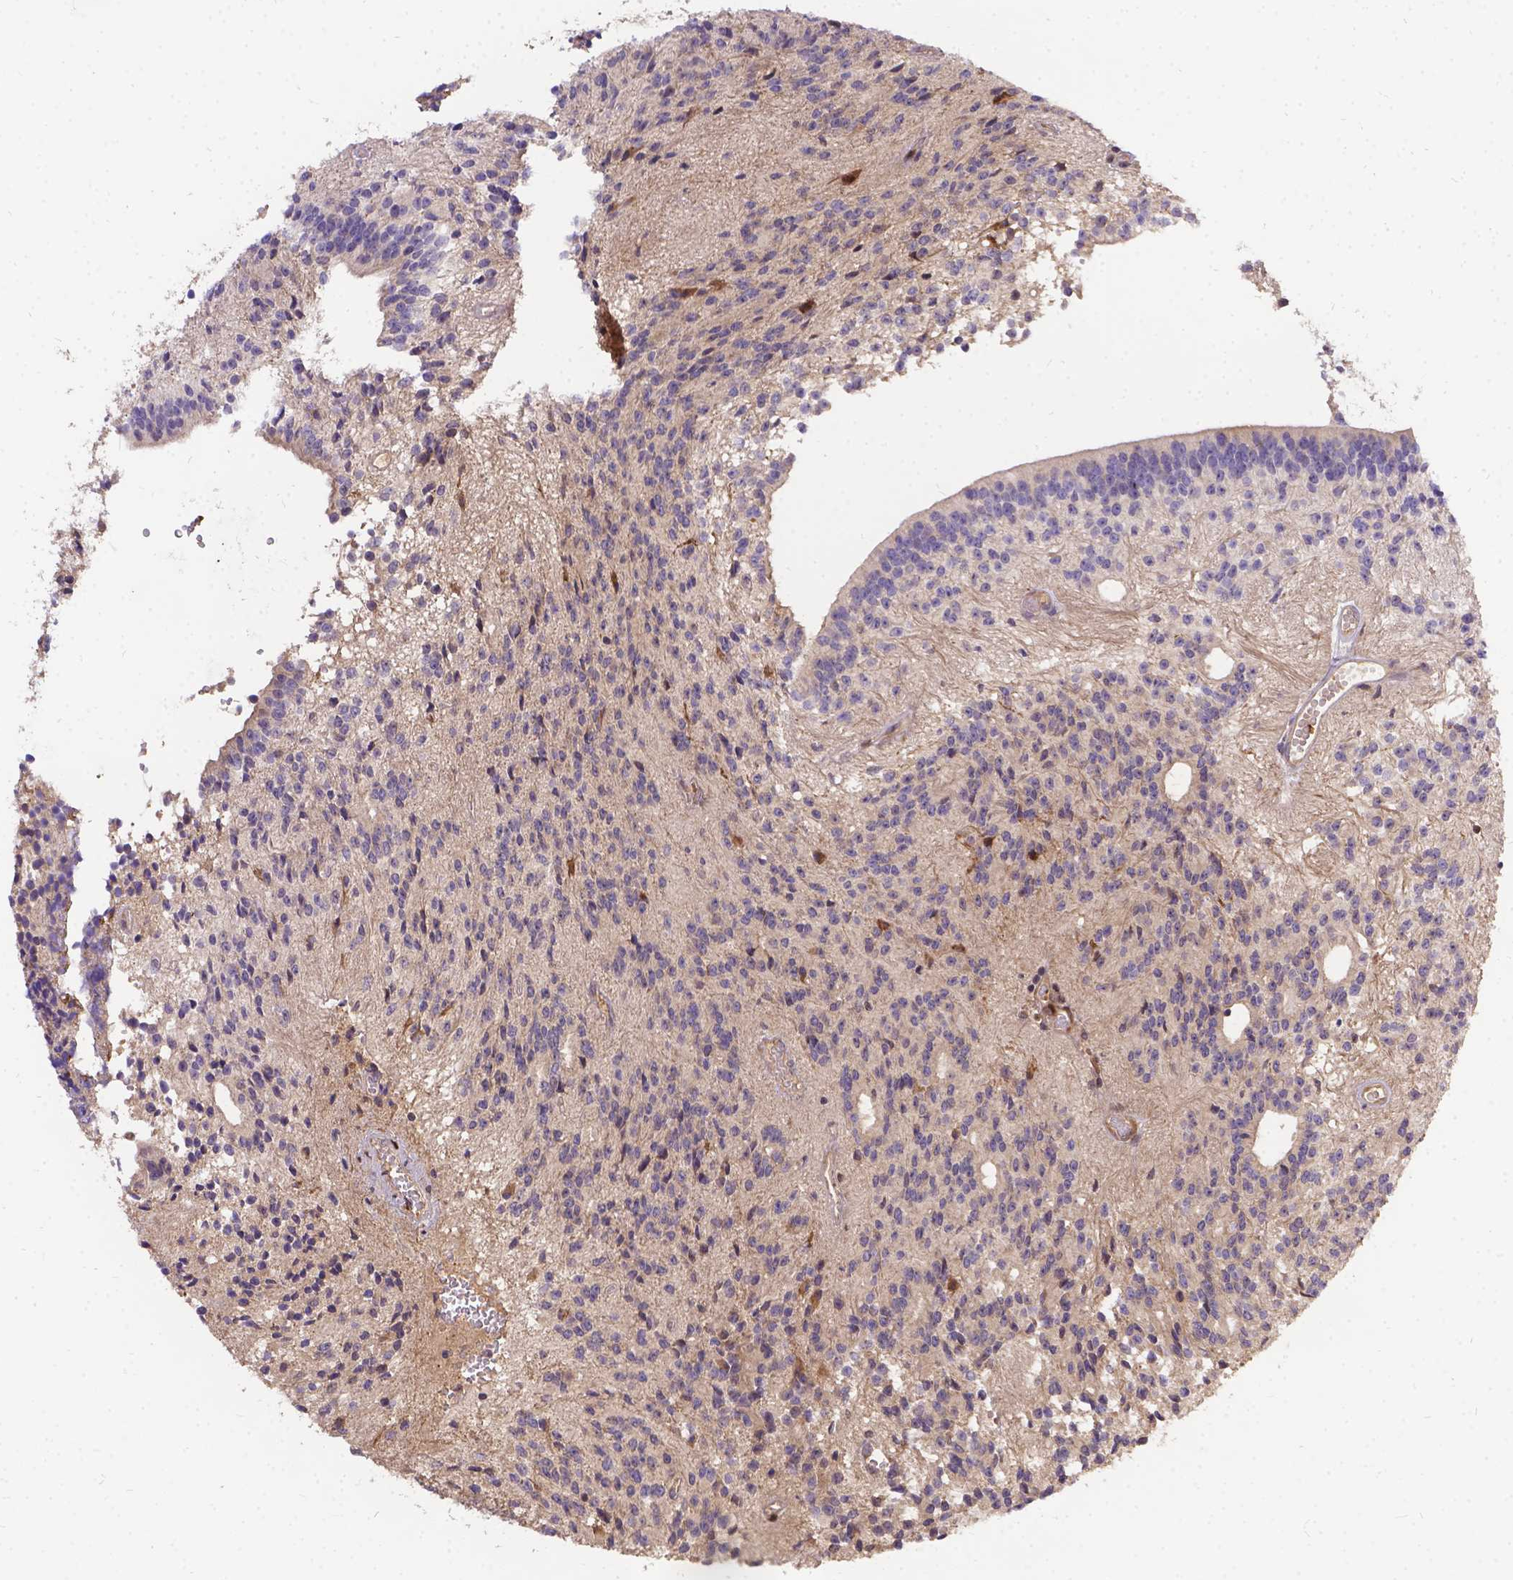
{"staining": {"intensity": "negative", "quantity": "none", "location": "none"}, "tissue": "glioma", "cell_type": "Tumor cells", "image_type": "cancer", "snomed": [{"axis": "morphology", "description": "Glioma, malignant, Low grade"}, {"axis": "topography", "description": "Brain"}], "caption": "The histopathology image shows no significant staining in tumor cells of glioma.", "gene": "DENND6A", "patient": {"sex": "male", "age": 31}}